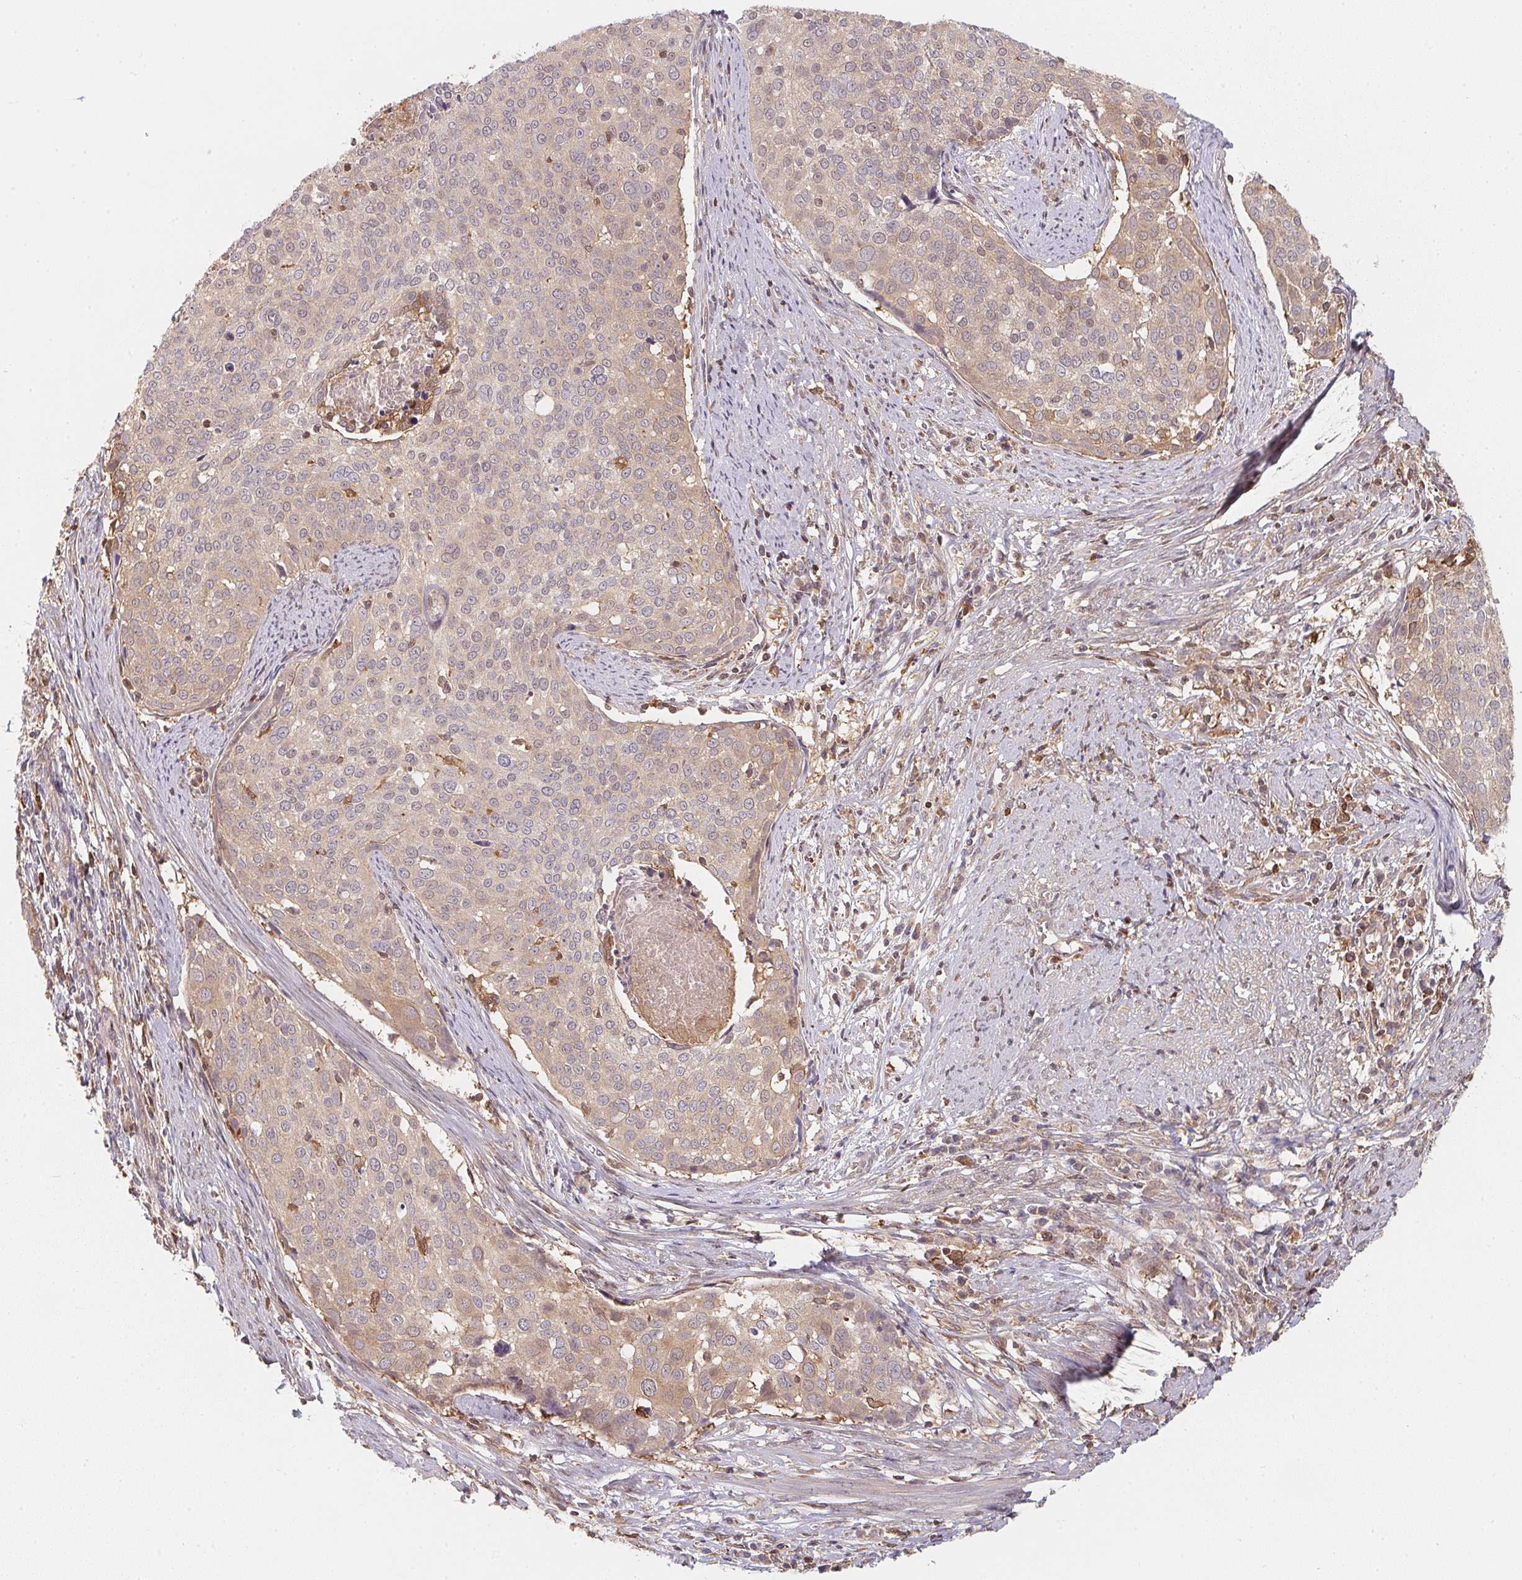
{"staining": {"intensity": "negative", "quantity": "none", "location": "none"}, "tissue": "cervical cancer", "cell_type": "Tumor cells", "image_type": "cancer", "snomed": [{"axis": "morphology", "description": "Squamous cell carcinoma, NOS"}, {"axis": "topography", "description": "Cervix"}], "caption": "A micrograph of cervical squamous cell carcinoma stained for a protein displays no brown staining in tumor cells.", "gene": "ANKRD13A", "patient": {"sex": "female", "age": 39}}